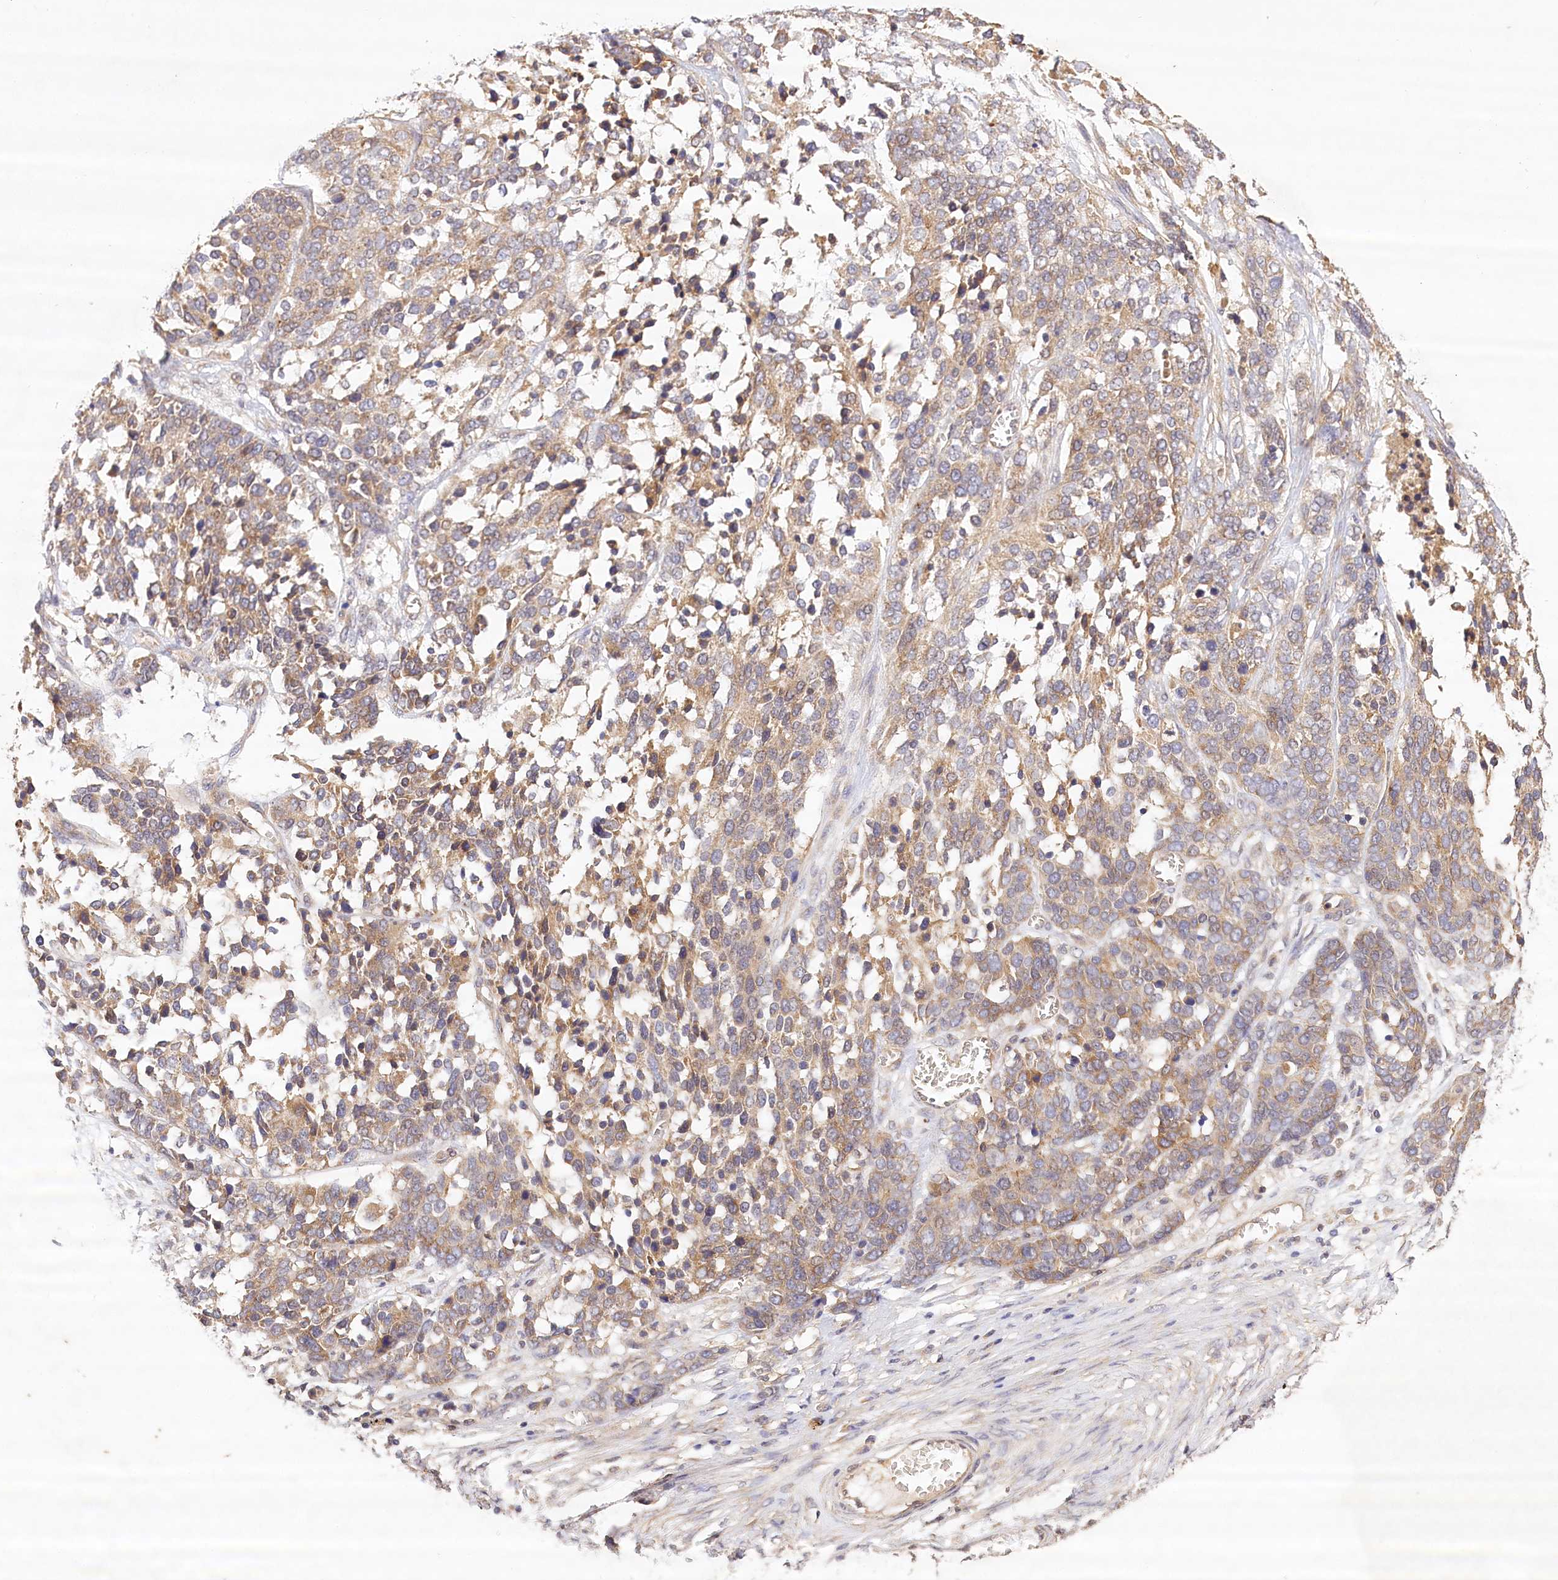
{"staining": {"intensity": "moderate", "quantity": ">75%", "location": "cytoplasmic/membranous"}, "tissue": "ovarian cancer", "cell_type": "Tumor cells", "image_type": "cancer", "snomed": [{"axis": "morphology", "description": "Cystadenocarcinoma, serous, NOS"}, {"axis": "topography", "description": "Ovary"}], "caption": "The immunohistochemical stain highlights moderate cytoplasmic/membranous positivity in tumor cells of ovarian cancer (serous cystadenocarcinoma) tissue.", "gene": "LSS", "patient": {"sex": "female", "age": 44}}